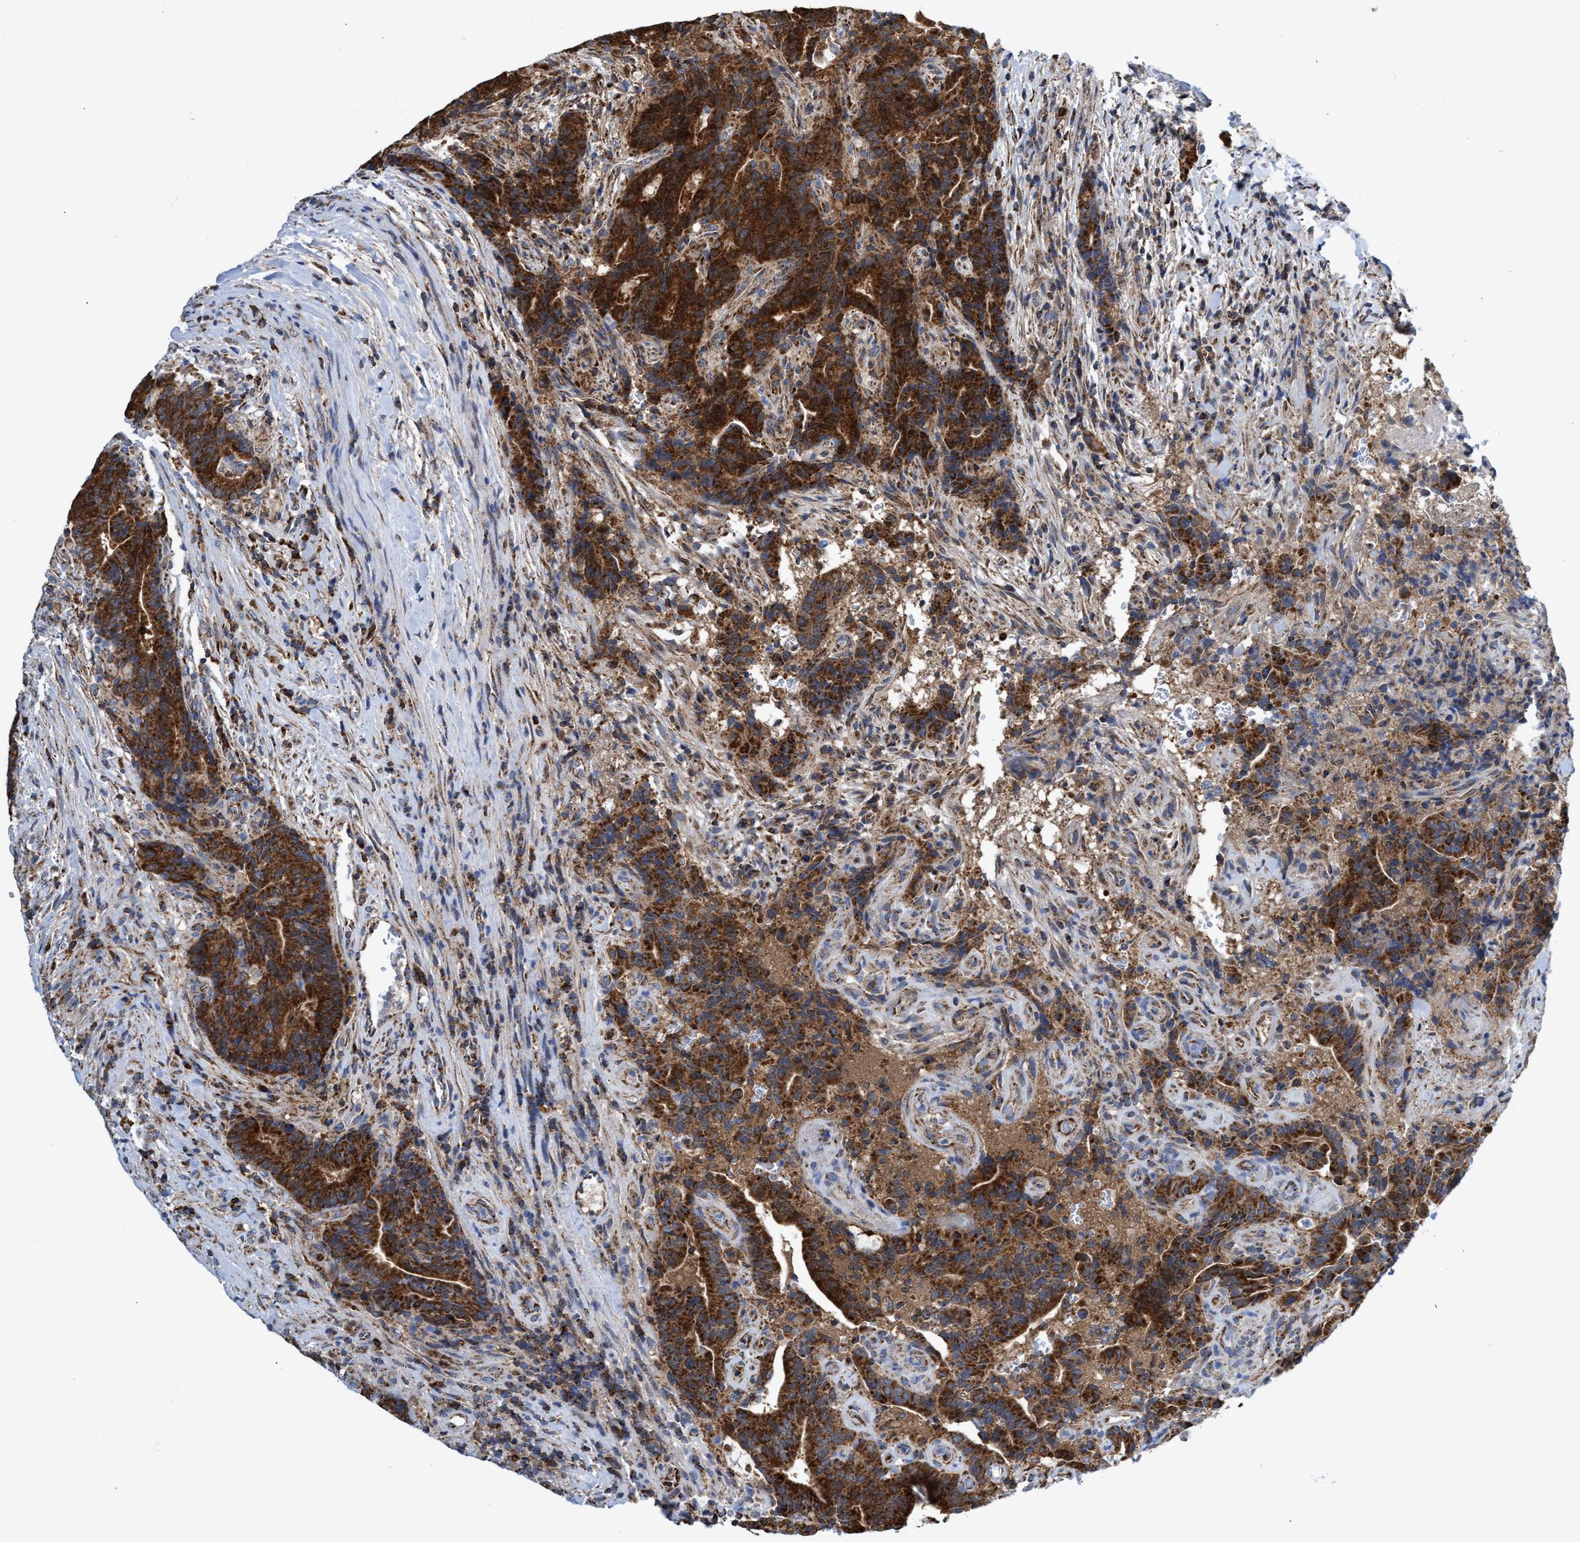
{"staining": {"intensity": "strong", "quantity": ">75%", "location": "cytoplasmic/membranous"}, "tissue": "colorectal cancer", "cell_type": "Tumor cells", "image_type": "cancer", "snomed": [{"axis": "morphology", "description": "Normal tissue, NOS"}, {"axis": "morphology", "description": "Adenocarcinoma, NOS"}, {"axis": "topography", "description": "Colon"}], "caption": "Colorectal cancer (adenocarcinoma) stained for a protein displays strong cytoplasmic/membranous positivity in tumor cells.", "gene": "CRYZ", "patient": {"sex": "female", "age": 75}}